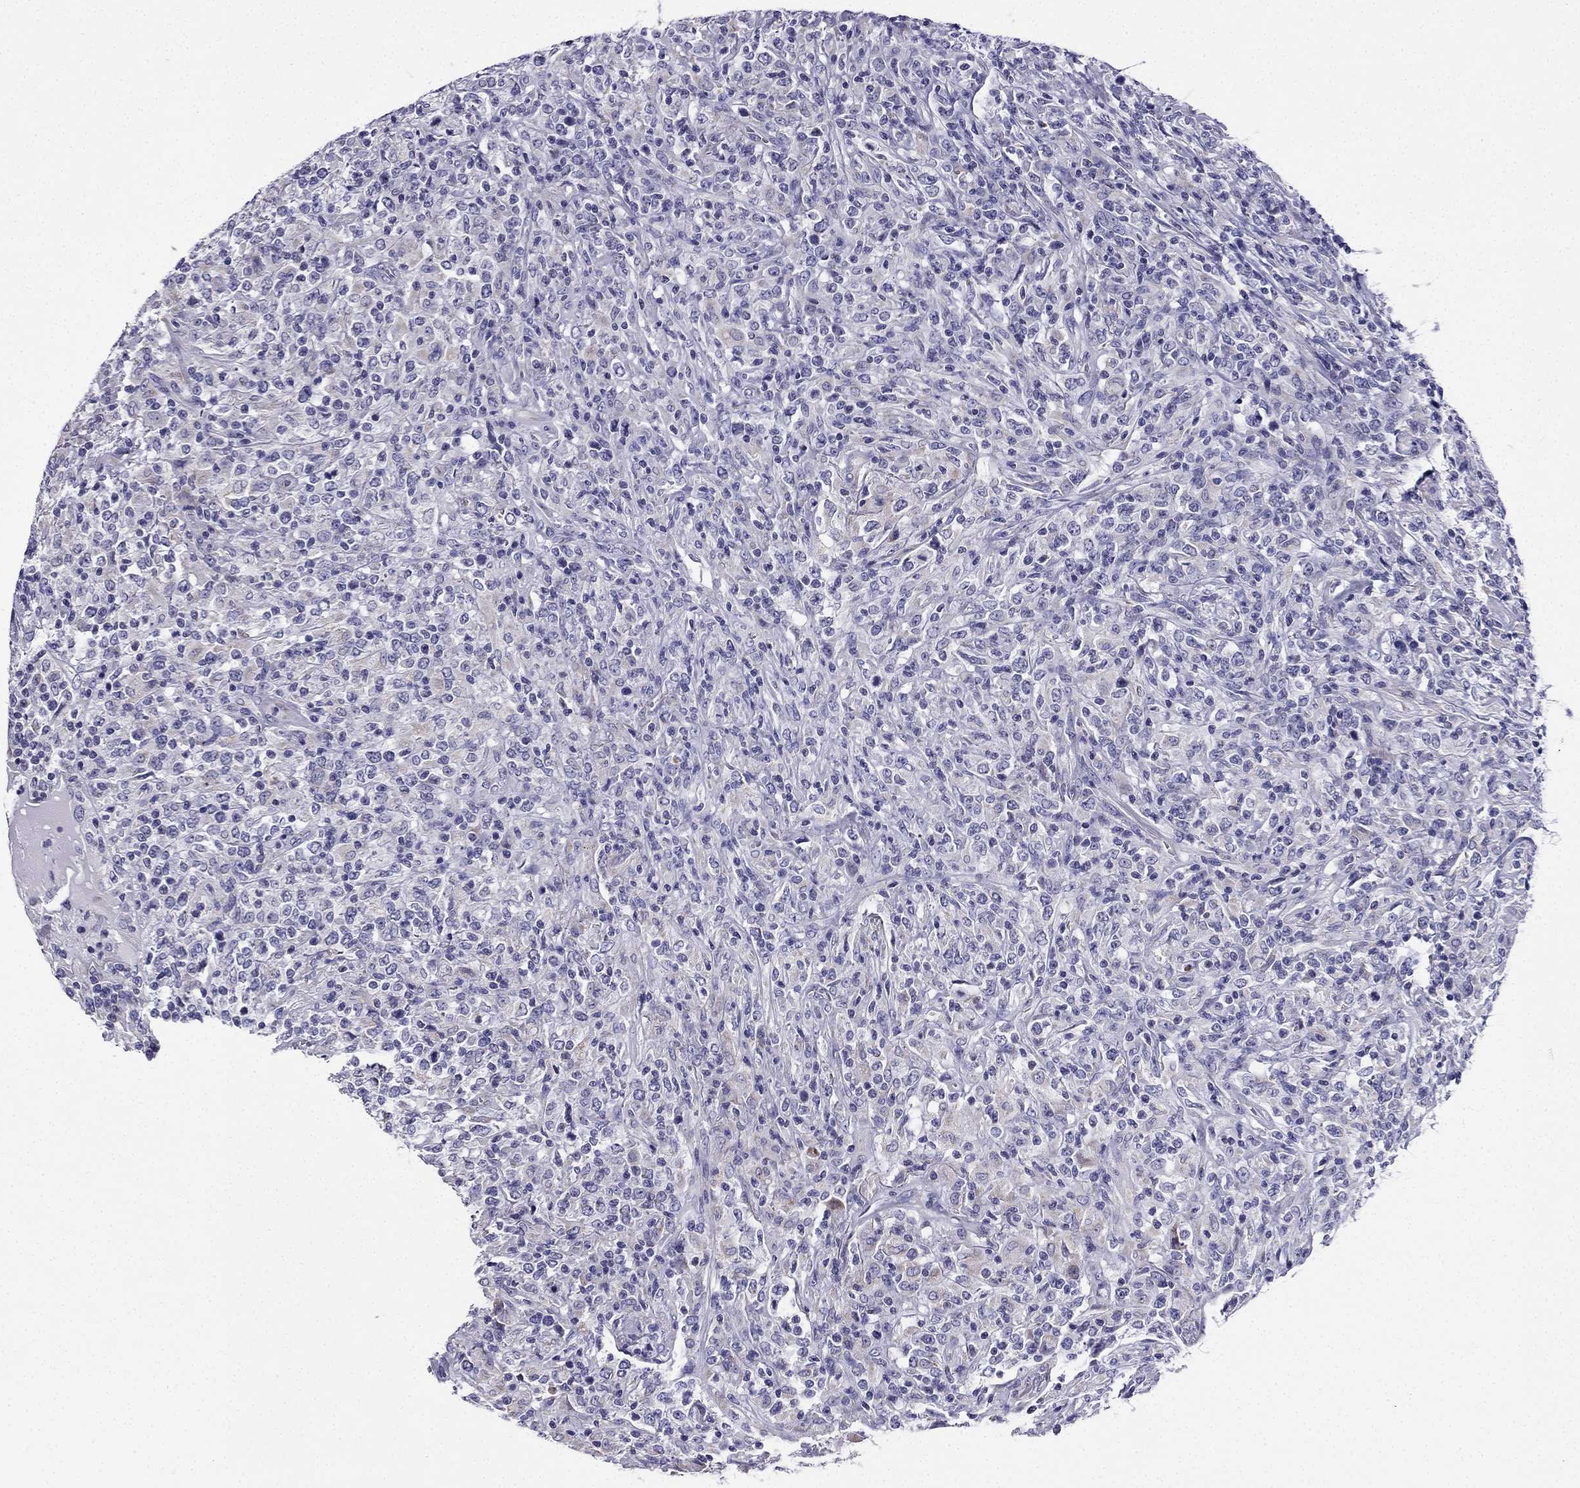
{"staining": {"intensity": "negative", "quantity": "none", "location": "none"}, "tissue": "lymphoma", "cell_type": "Tumor cells", "image_type": "cancer", "snomed": [{"axis": "morphology", "description": "Malignant lymphoma, non-Hodgkin's type, High grade"}, {"axis": "topography", "description": "Lung"}], "caption": "The photomicrograph demonstrates no significant expression in tumor cells of lymphoma.", "gene": "KIF5A", "patient": {"sex": "male", "age": 79}}